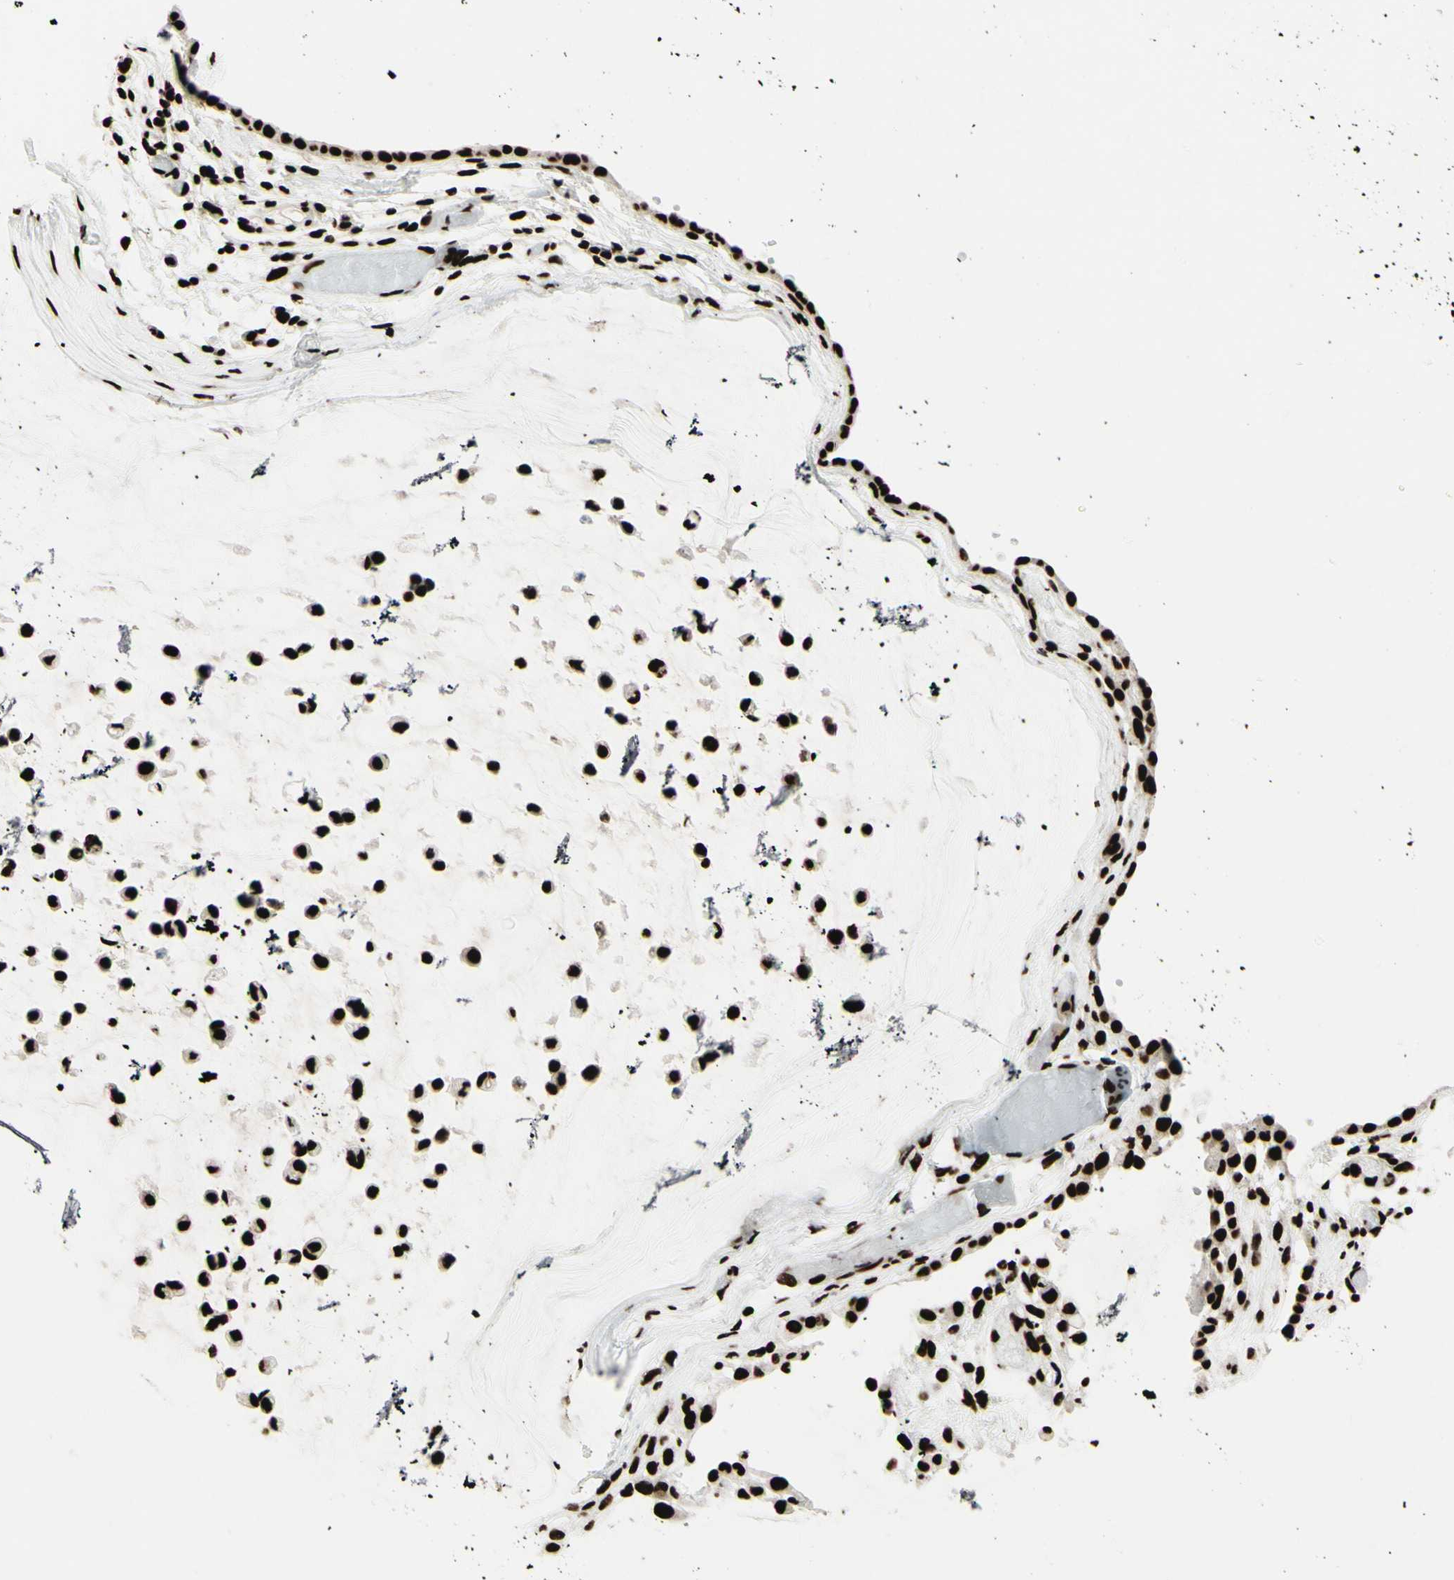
{"staining": {"intensity": "strong", "quantity": ">75%", "location": "nuclear"}, "tissue": "ovarian cancer", "cell_type": "Tumor cells", "image_type": "cancer", "snomed": [{"axis": "morphology", "description": "Cystadenocarcinoma, mucinous, NOS"}, {"axis": "topography", "description": "Ovary"}], "caption": "Approximately >75% of tumor cells in human mucinous cystadenocarcinoma (ovarian) display strong nuclear protein staining as visualized by brown immunohistochemical staining.", "gene": "U2AF2", "patient": {"sex": "female", "age": 39}}